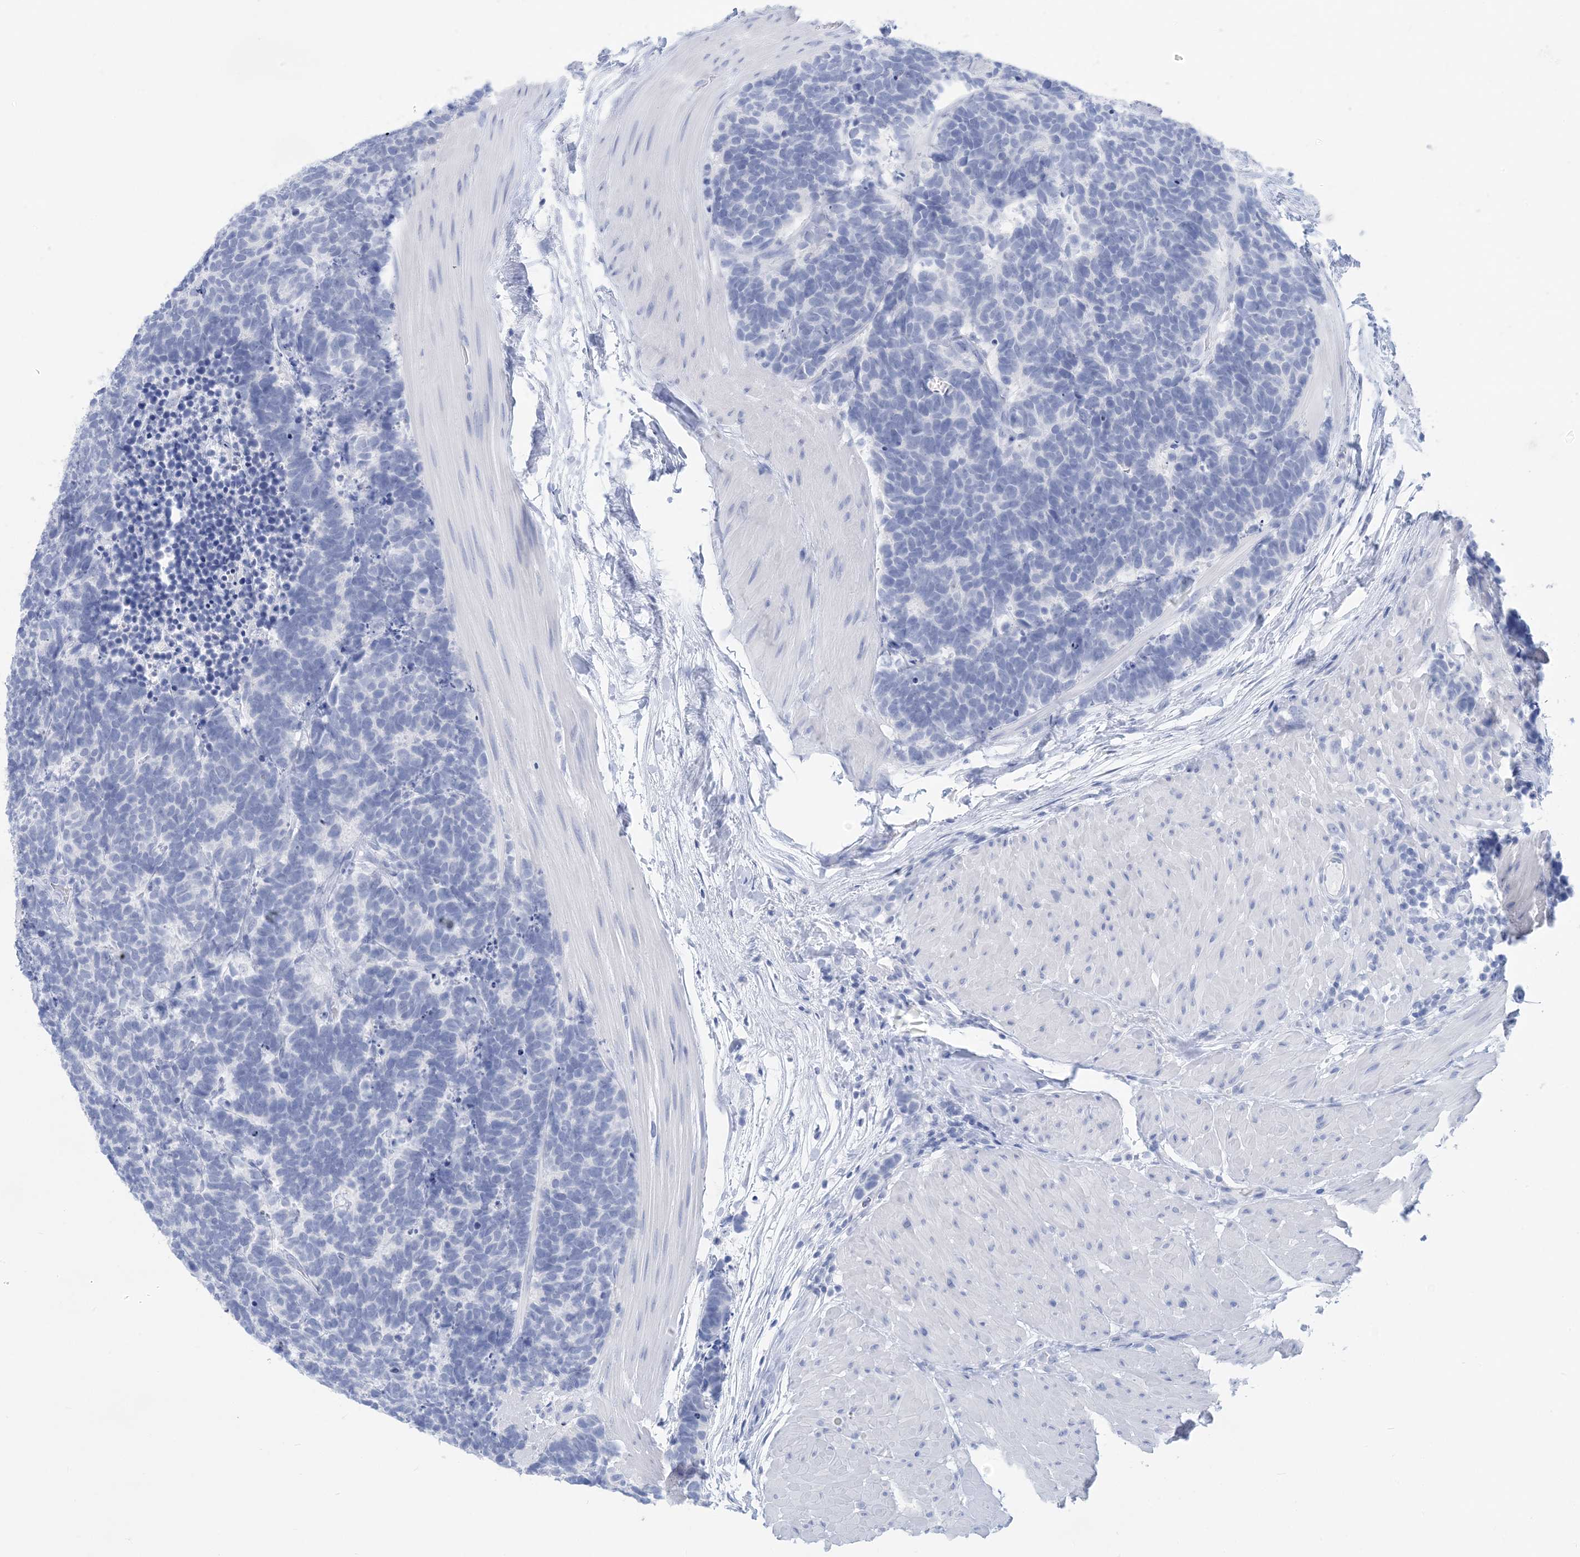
{"staining": {"intensity": "negative", "quantity": "none", "location": "none"}, "tissue": "carcinoid", "cell_type": "Tumor cells", "image_type": "cancer", "snomed": [{"axis": "morphology", "description": "Carcinoma, NOS"}, {"axis": "morphology", "description": "Carcinoid, malignant, NOS"}, {"axis": "topography", "description": "Urinary bladder"}], "caption": "A high-resolution image shows immunohistochemistry staining of carcinoma, which reveals no significant staining in tumor cells.", "gene": "SH3YL1", "patient": {"sex": "male", "age": 57}}